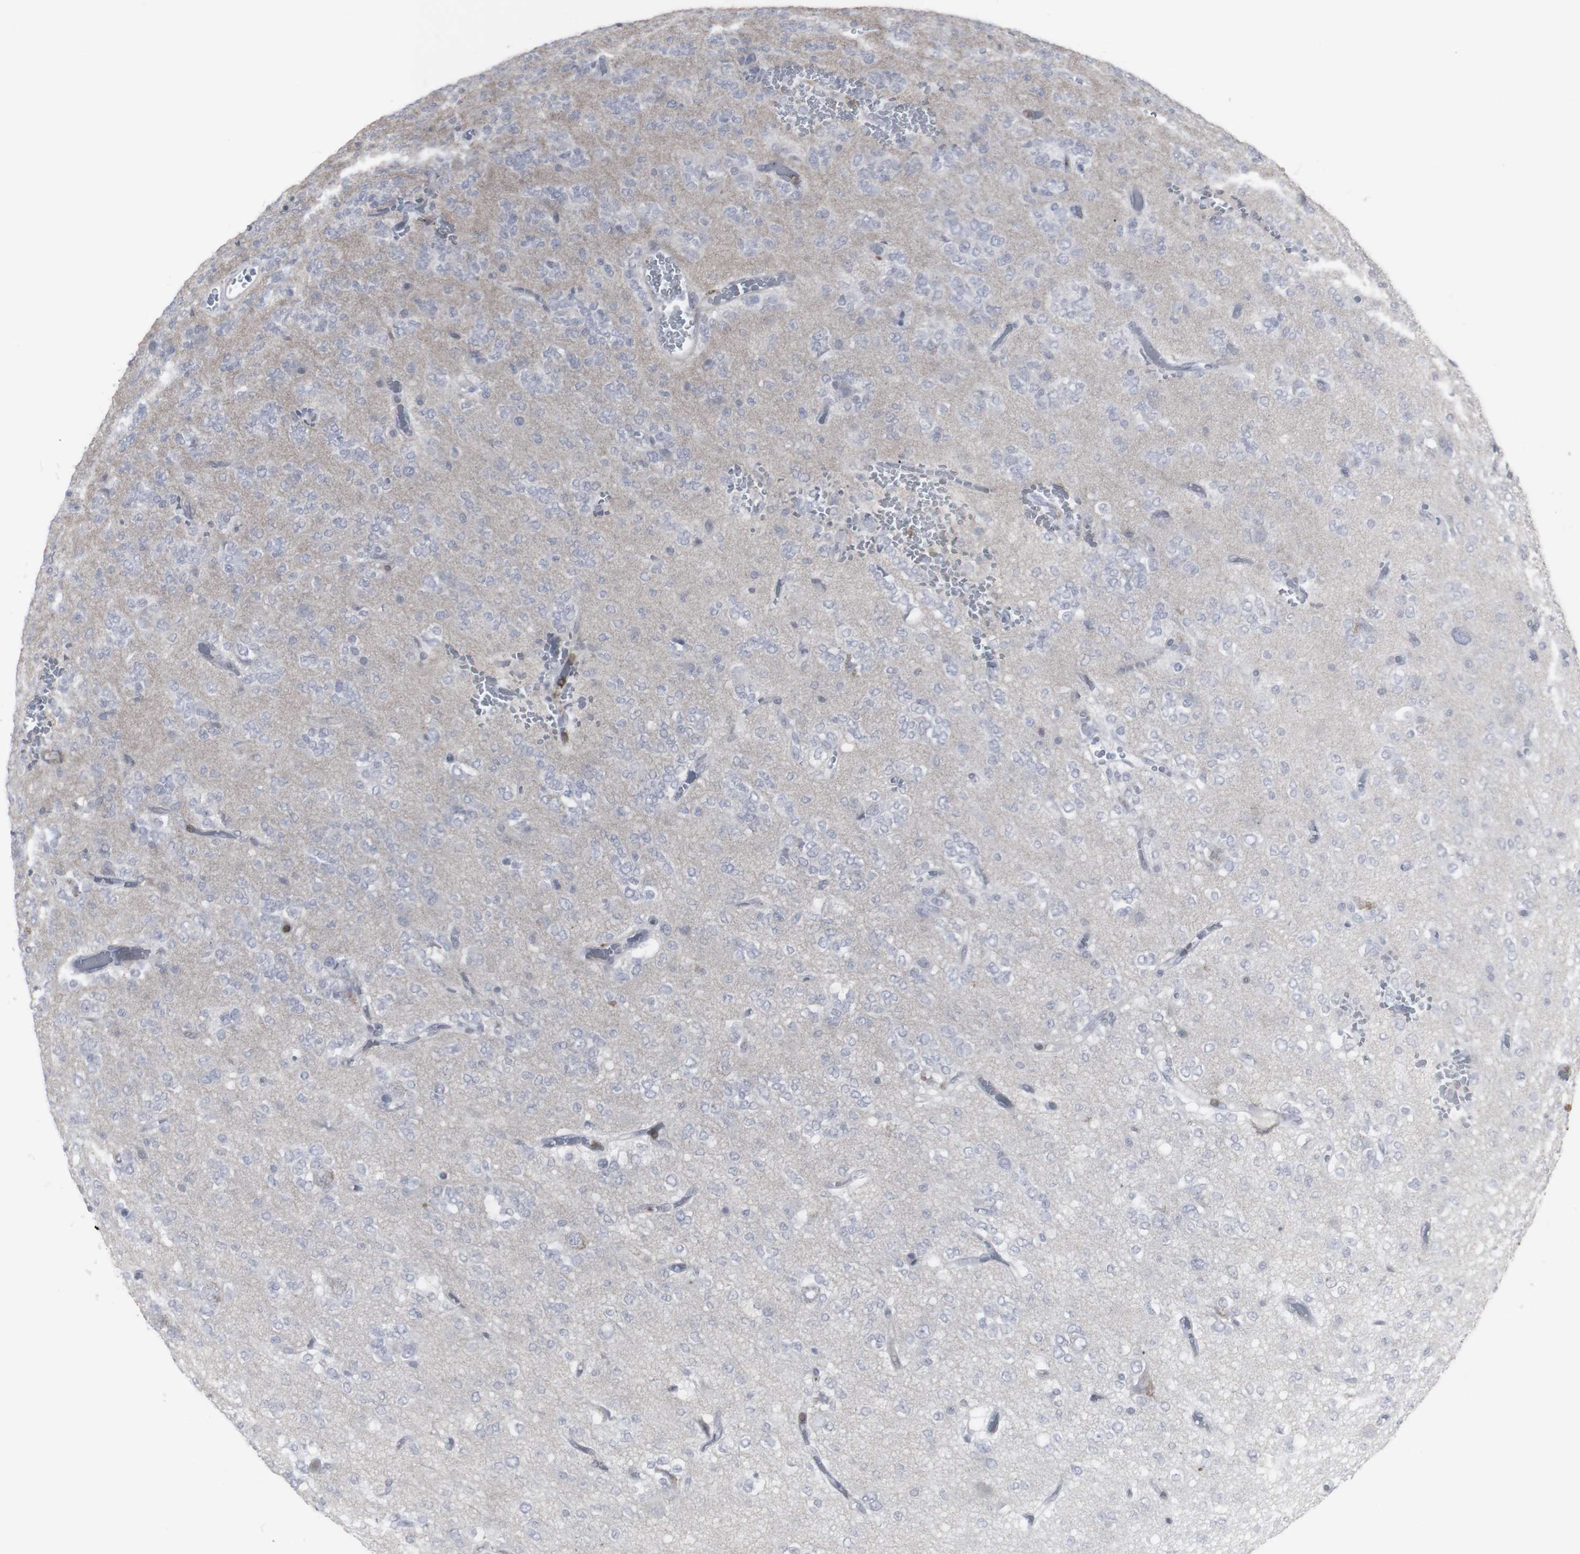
{"staining": {"intensity": "negative", "quantity": "none", "location": "none"}, "tissue": "glioma", "cell_type": "Tumor cells", "image_type": "cancer", "snomed": [{"axis": "morphology", "description": "Glioma, malignant, Low grade"}, {"axis": "topography", "description": "Brain"}], "caption": "An IHC histopathology image of malignant glioma (low-grade) is shown. There is no staining in tumor cells of malignant glioma (low-grade).", "gene": "APOBEC2", "patient": {"sex": "male", "age": 38}}